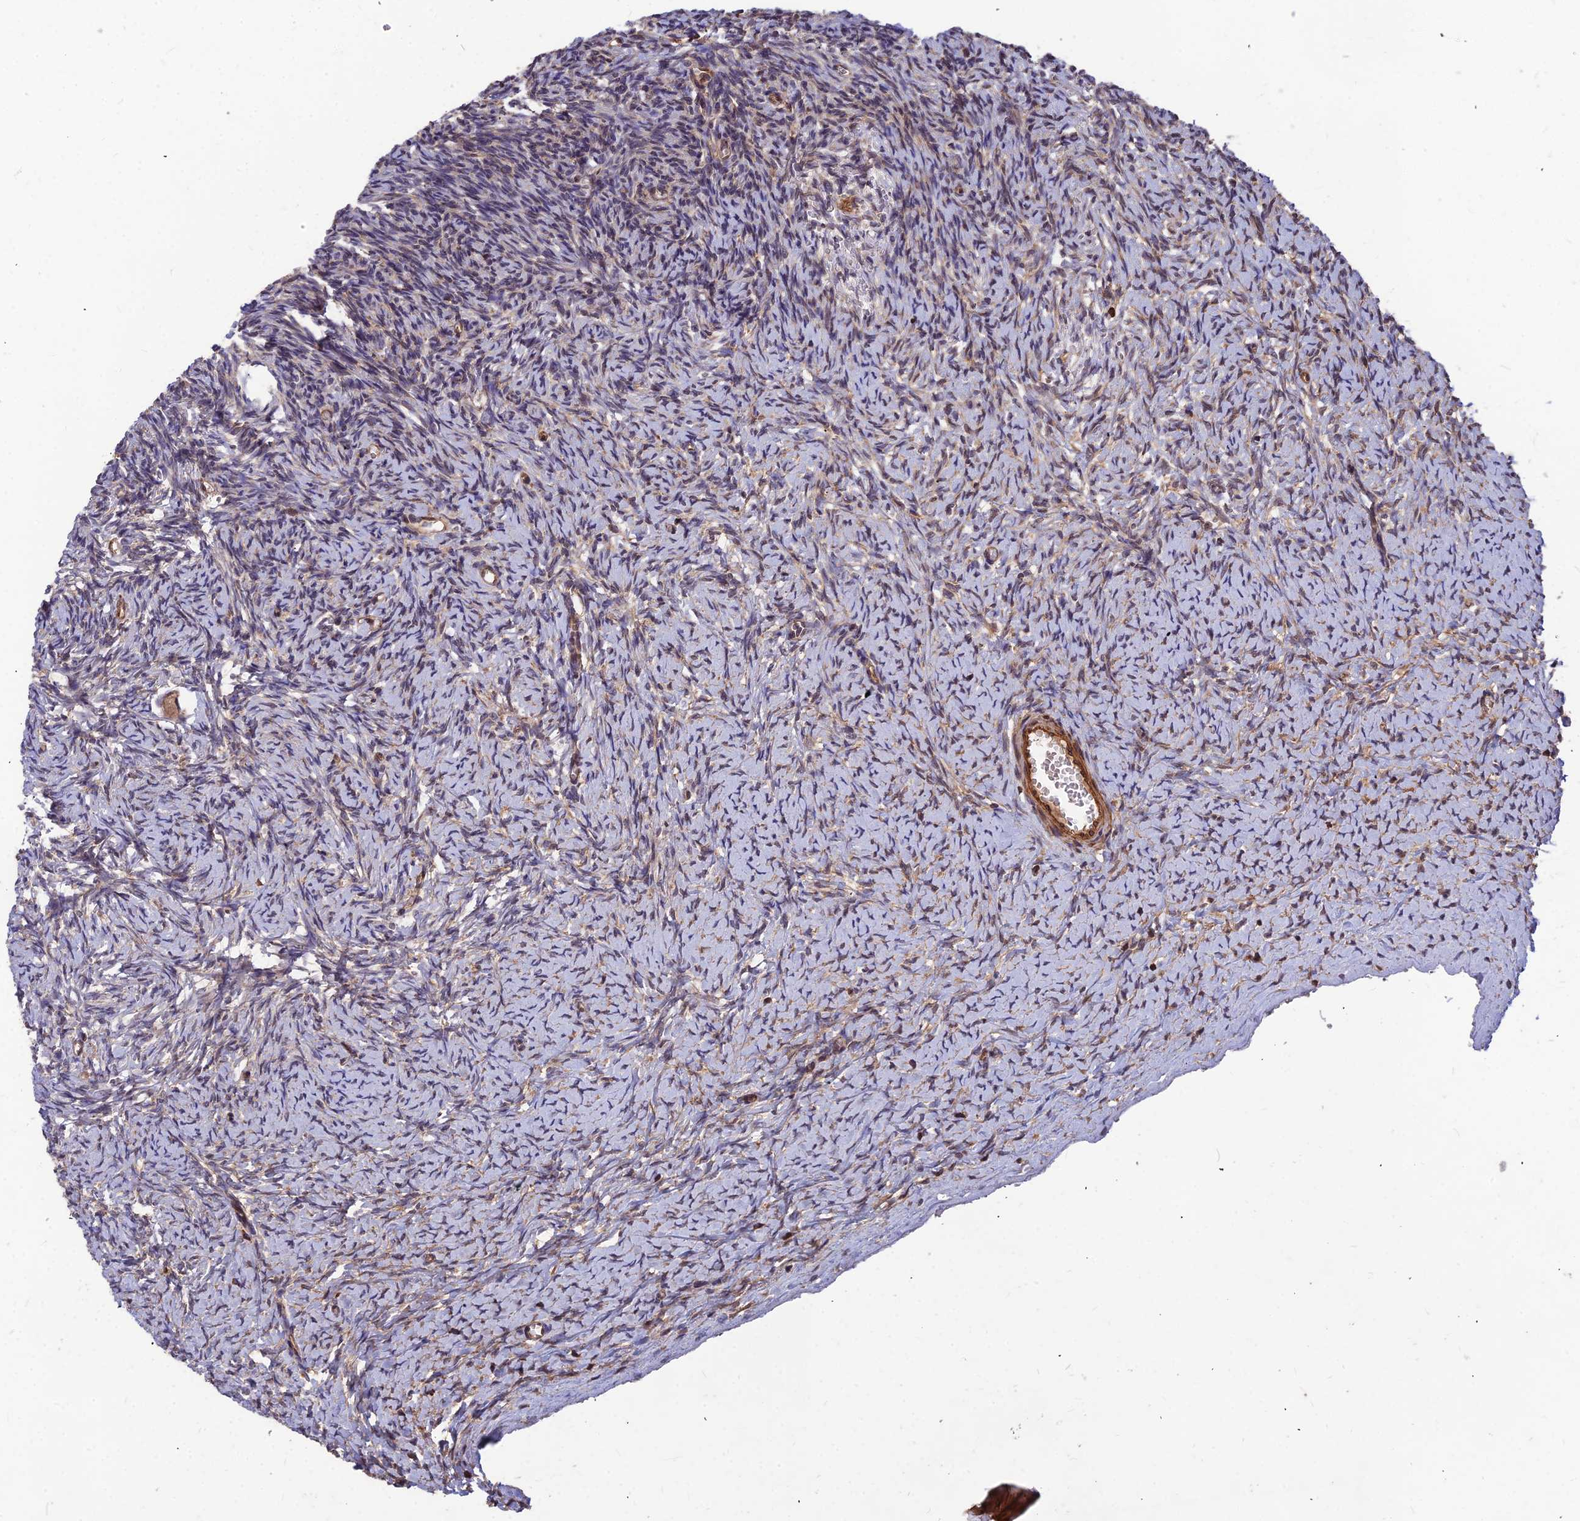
{"staining": {"intensity": "weak", "quantity": ">75%", "location": "cytoplasmic/membranous"}, "tissue": "ovary", "cell_type": "Follicle cells", "image_type": "normal", "snomed": [{"axis": "morphology", "description": "Normal tissue, NOS"}, {"axis": "topography", "description": "Ovary"}], "caption": "Protein staining exhibits weak cytoplasmic/membranous staining in about >75% of follicle cells in unremarkable ovary.", "gene": "ZNF467", "patient": {"sex": "female", "age": 39}}